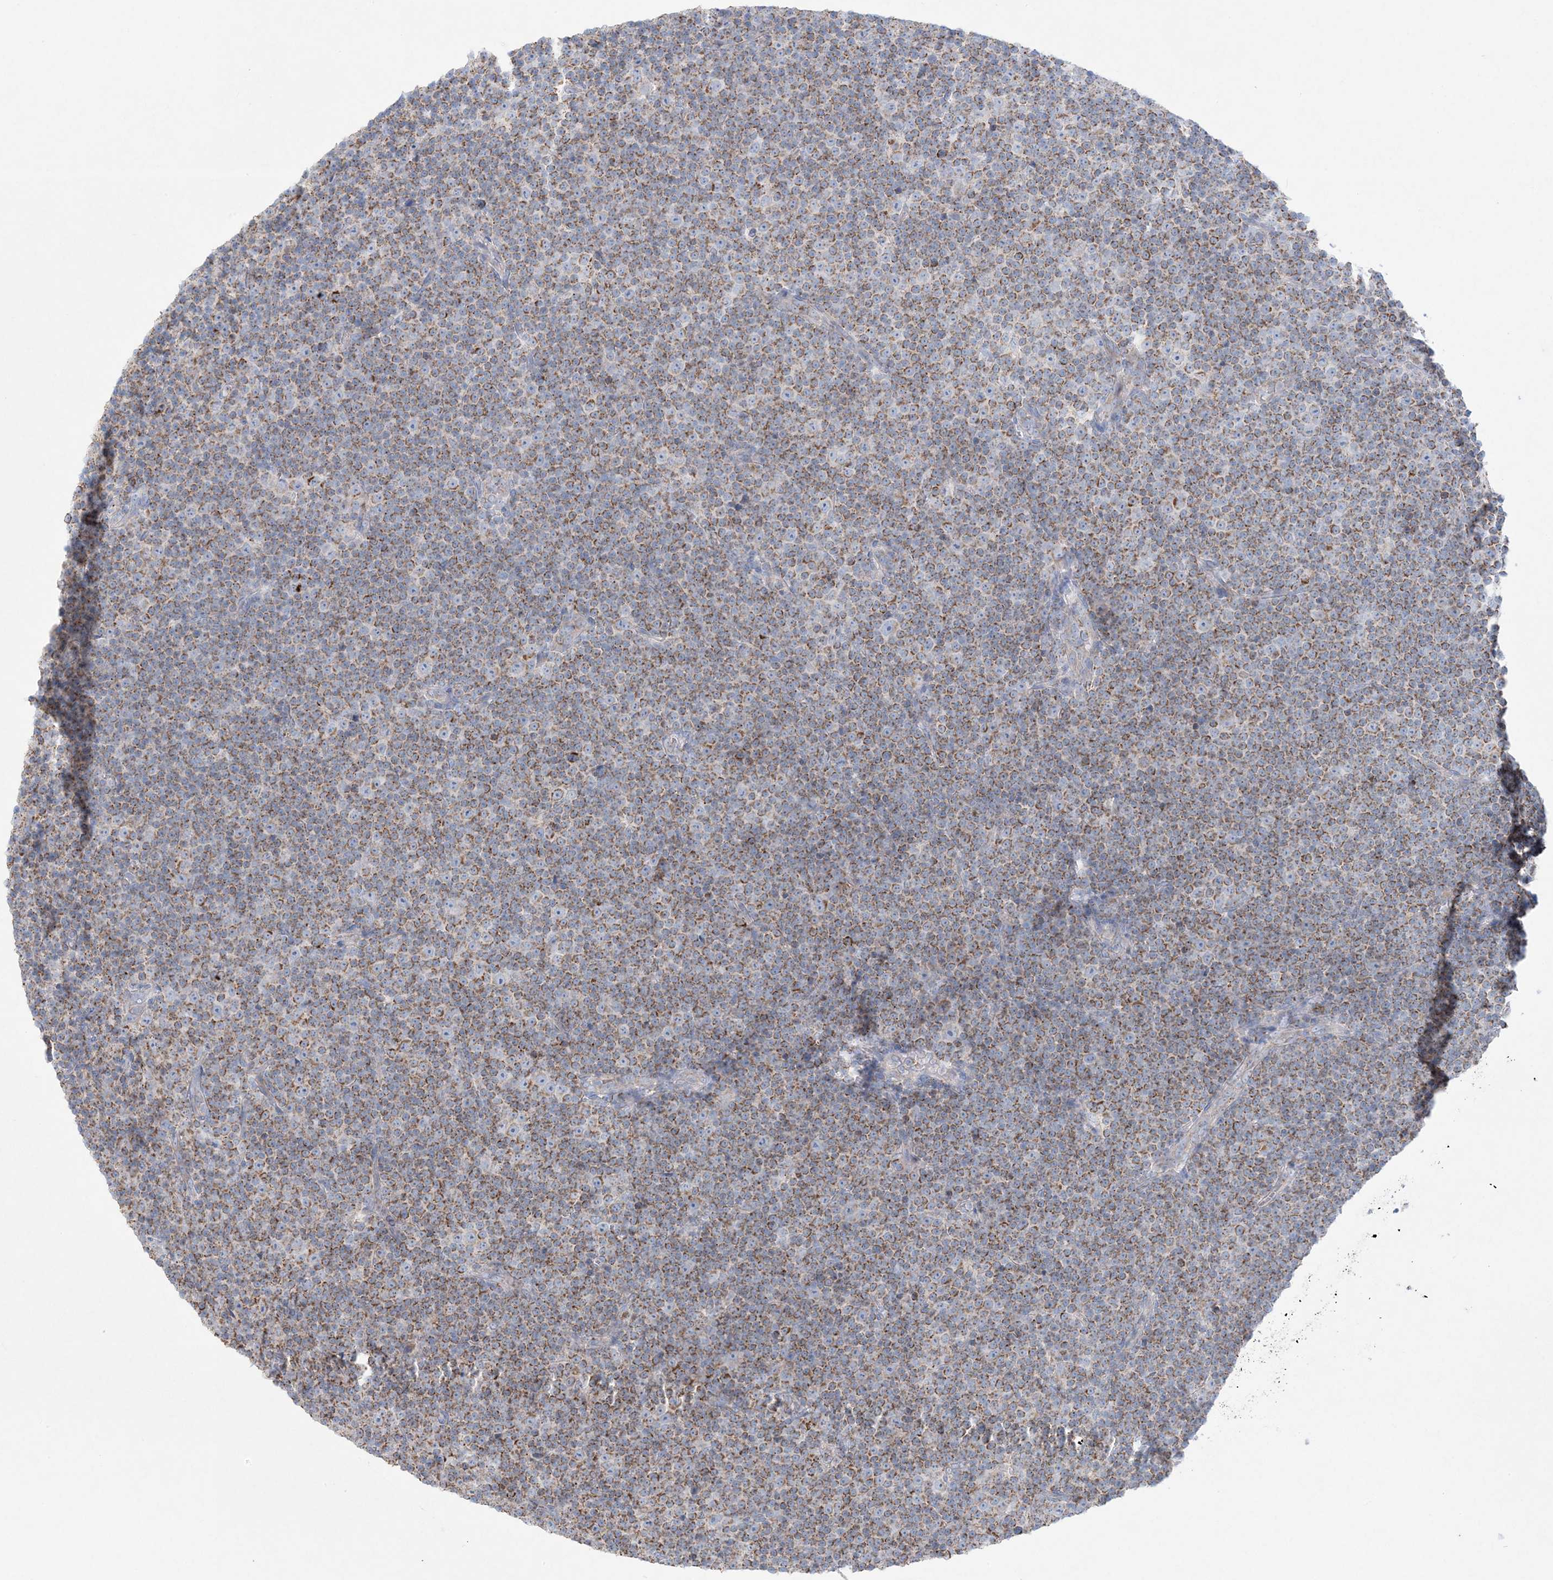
{"staining": {"intensity": "strong", "quantity": ">75%", "location": "cytoplasmic/membranous"}, "tissue": "lymphoma", "cell_type": "Tumor cells", "image_type": "cancer", "snomed": [{"axis": "morphology", "description": "Malignant lymphoma, non-Hodgkin's type, Low grade"}, {"axis": "topography", "description": "Lymph node"}], "caption": "Protein staining exhibits strong cytoplasmic/membranous expression in approximately >75% of tumor cells in lymphoma. (IHC, brightfield microscopy, high magnification).", "gene": "KCTD6", "patient": {"sex": "female", "age": 67}}